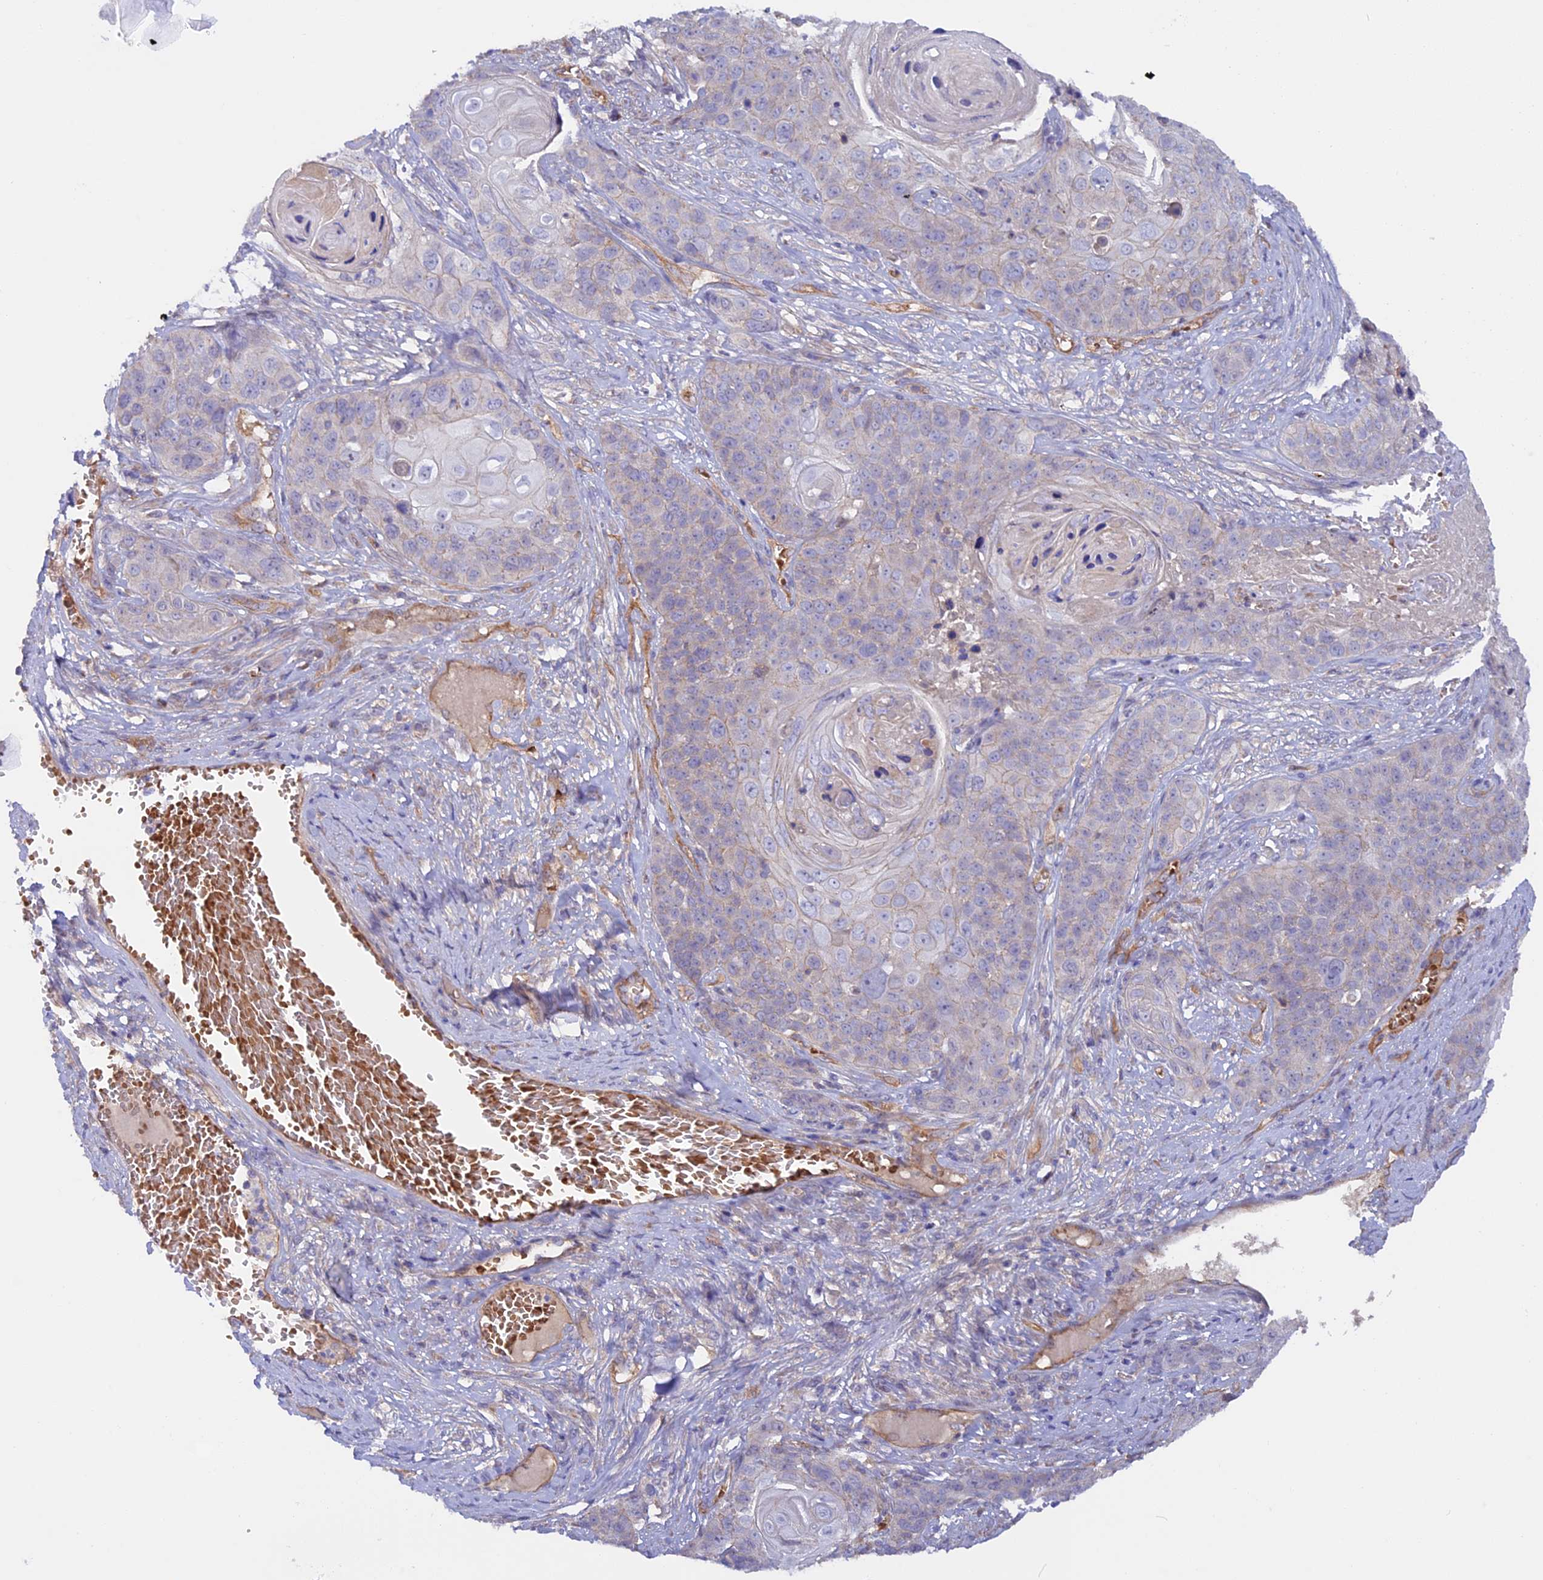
{"staining": {"intensity": "weak", "quantity": "<25%", "location": "cytoplasmic/membranous"}, "tissue": "skin cancer", "cell_type": "Tumor cells", "image_type": "cancer", "snomed": [{"axis": "morphology", "description": "Squamous cell carcinoma, NOS"}, {"axis": "topography", "description": "Skin"}], "caption": "Immunohistochemistry (IHC) image of skin cancer (squamous cell carcinoma) stained for a protein (brown), which demonstrates no positivity in tumor cells.", "gene": "DUS3L", "patient": {"sex": "male", "age": 55}}